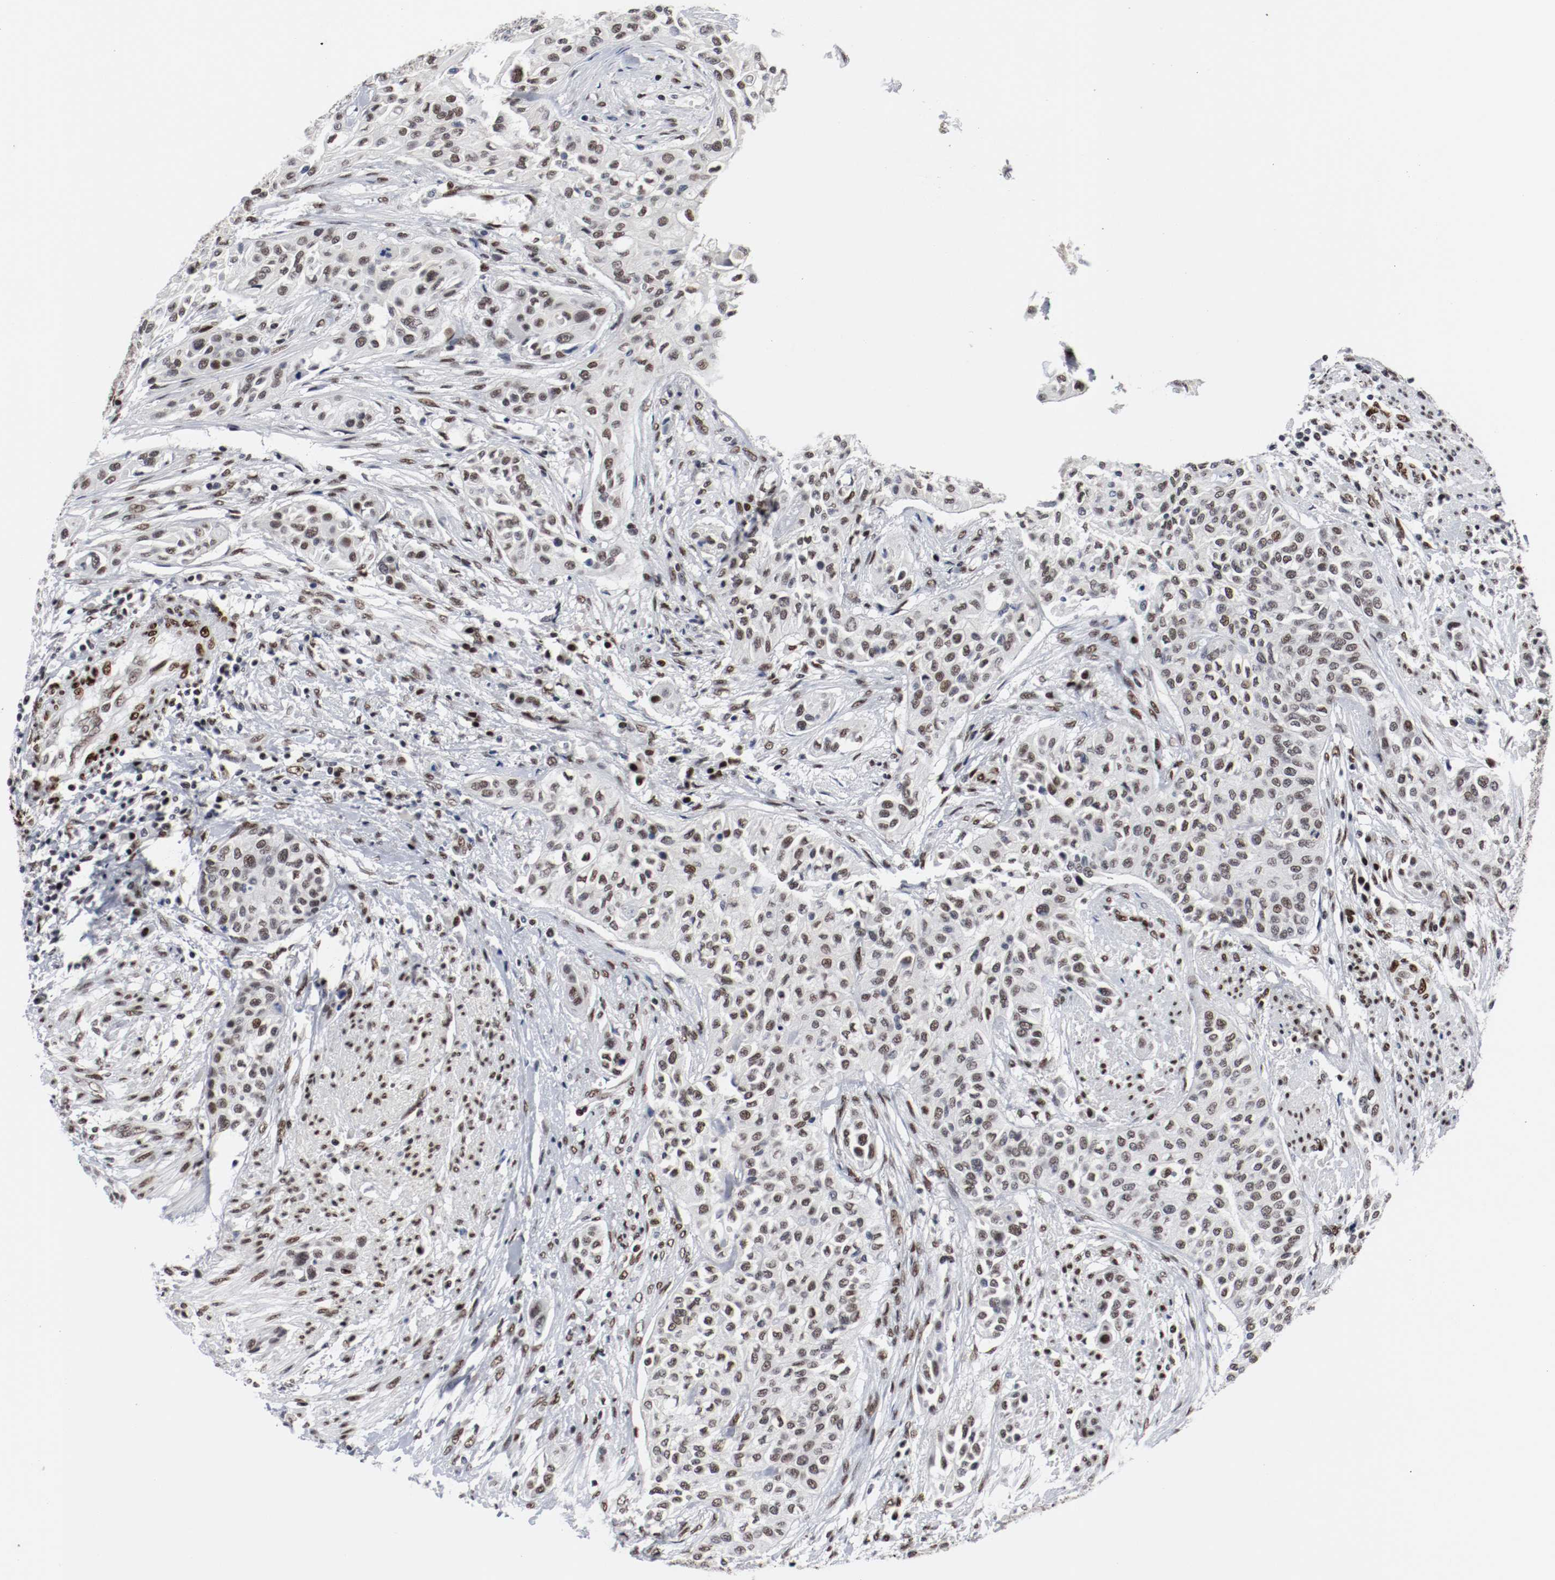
{"staining": {"intensity": "moderate", "quantity": ">75%", "location": "nuclear"}, "tissue": "urothelial cancer", "cell_type": "Tumor cells", "image_type": "cancer", "snomed": [{"axis": "morphology", "description": "Urothelial carcinoma, High grade"}, {"axis": "topography", "description": "Urinary bladder"}], "caption": "High-magnification brightfield microscopy of urothelial carcinoma (high-grade) stained with DAB (3,3'-diaminobenzidine) (brown) and counterstained with hematoxylin (blue). tumor cells exhibit moderate nuclear expression is identified in about>75% of cells.", "gene": "MEF2D", "patient": {"sex": "male", "age": 74}}